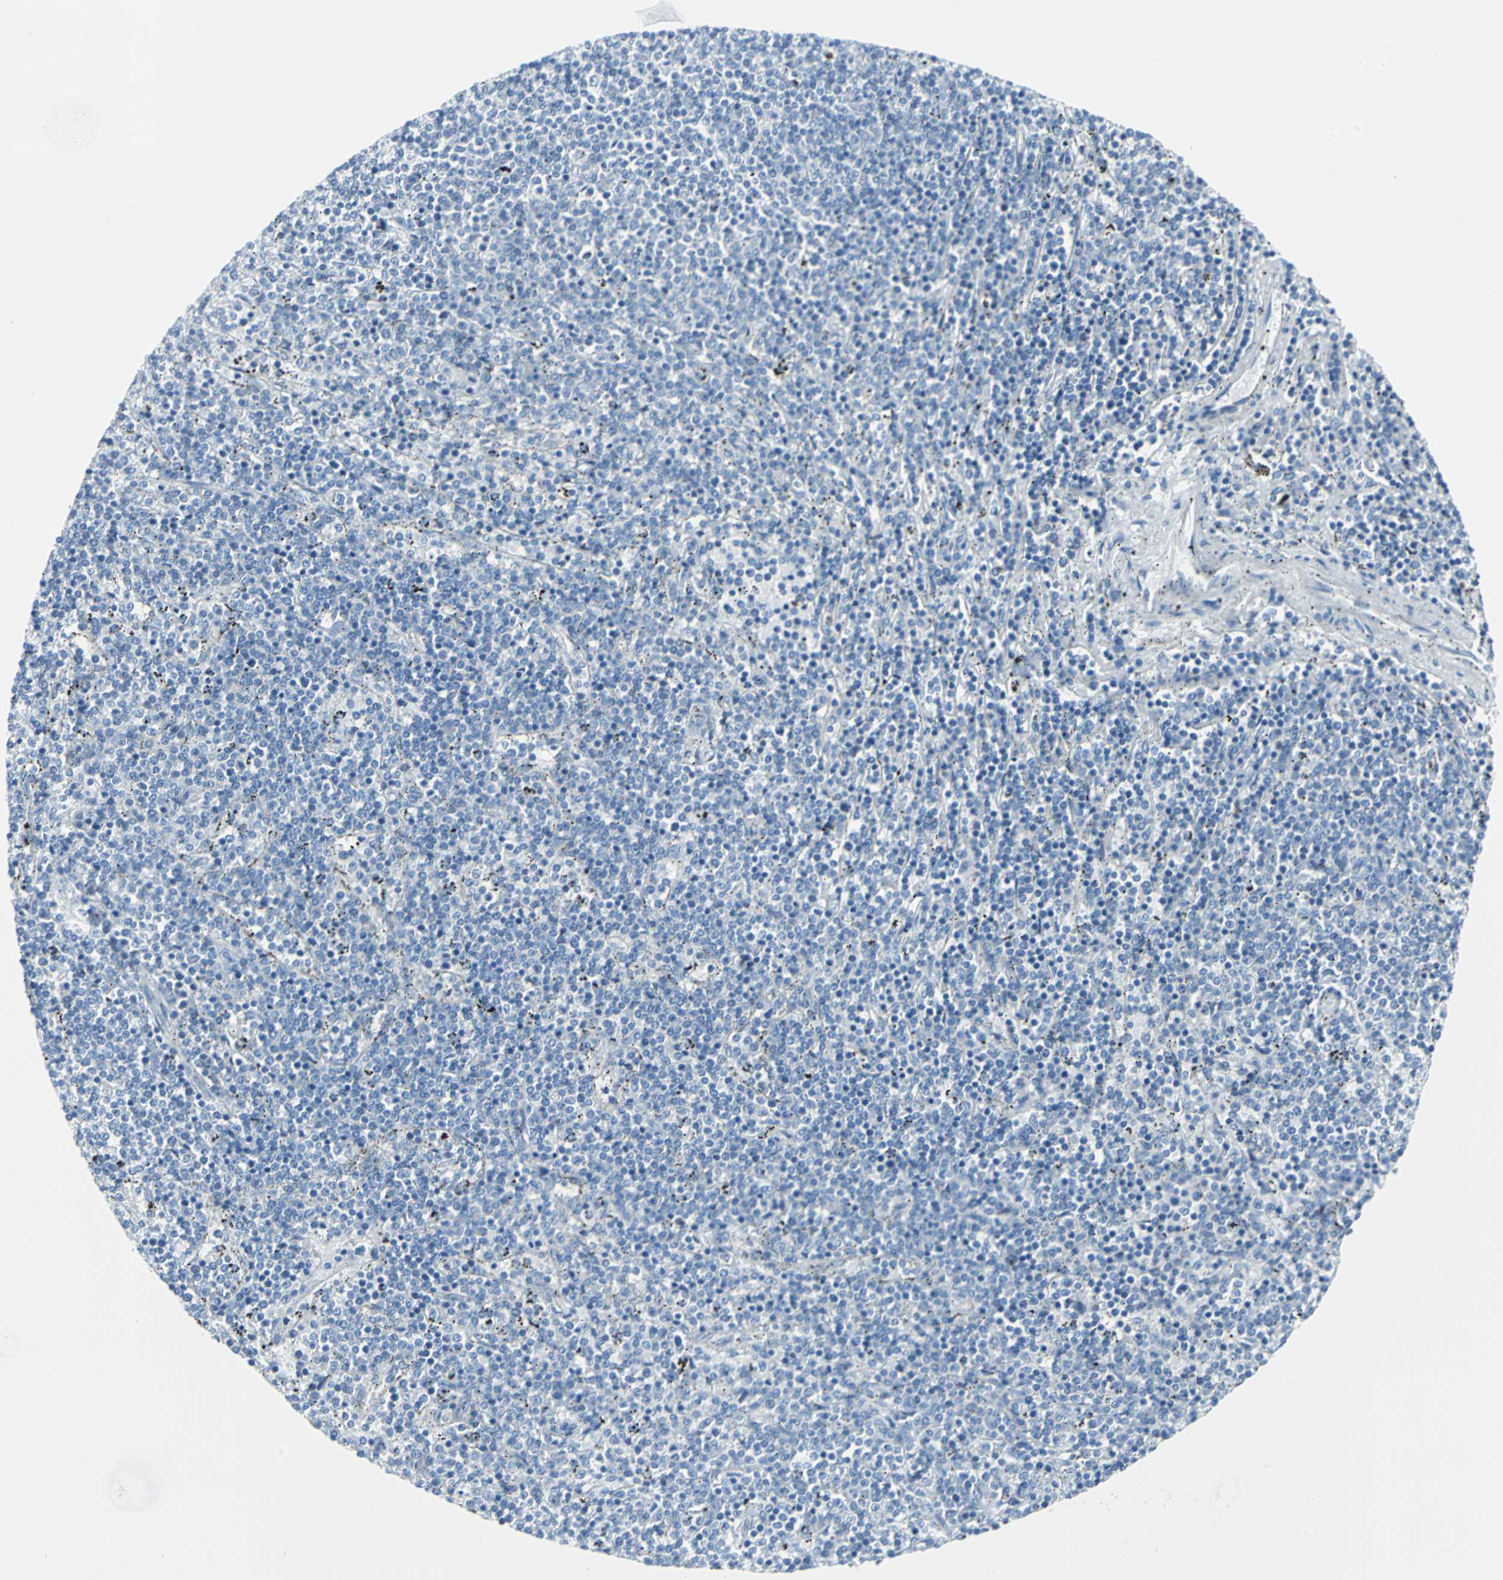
{"staining": {"intensity": "negative", "quantity": "none", "location": "none"}, "tissue": "lymphoma", "cell_type": "Tumor cells", "image_type": "cancer", "snomed": [{"axis": "morphology", "description": "Malignant lymphoma, non-Hodgkin's type, Low grade"}, {"axis": "topography", "description": "Spleen"}], "caption": "This image is of low-grade malignant lymphoma, non-Hodgkin's type stained with immunohistochemistry (IHC) to label a protein in brown with the nuclei are counter-stained blue. There is no staining in tumor cells.", "gene": "CYB5A", "patient": {"sex": "female", "age": 50}}